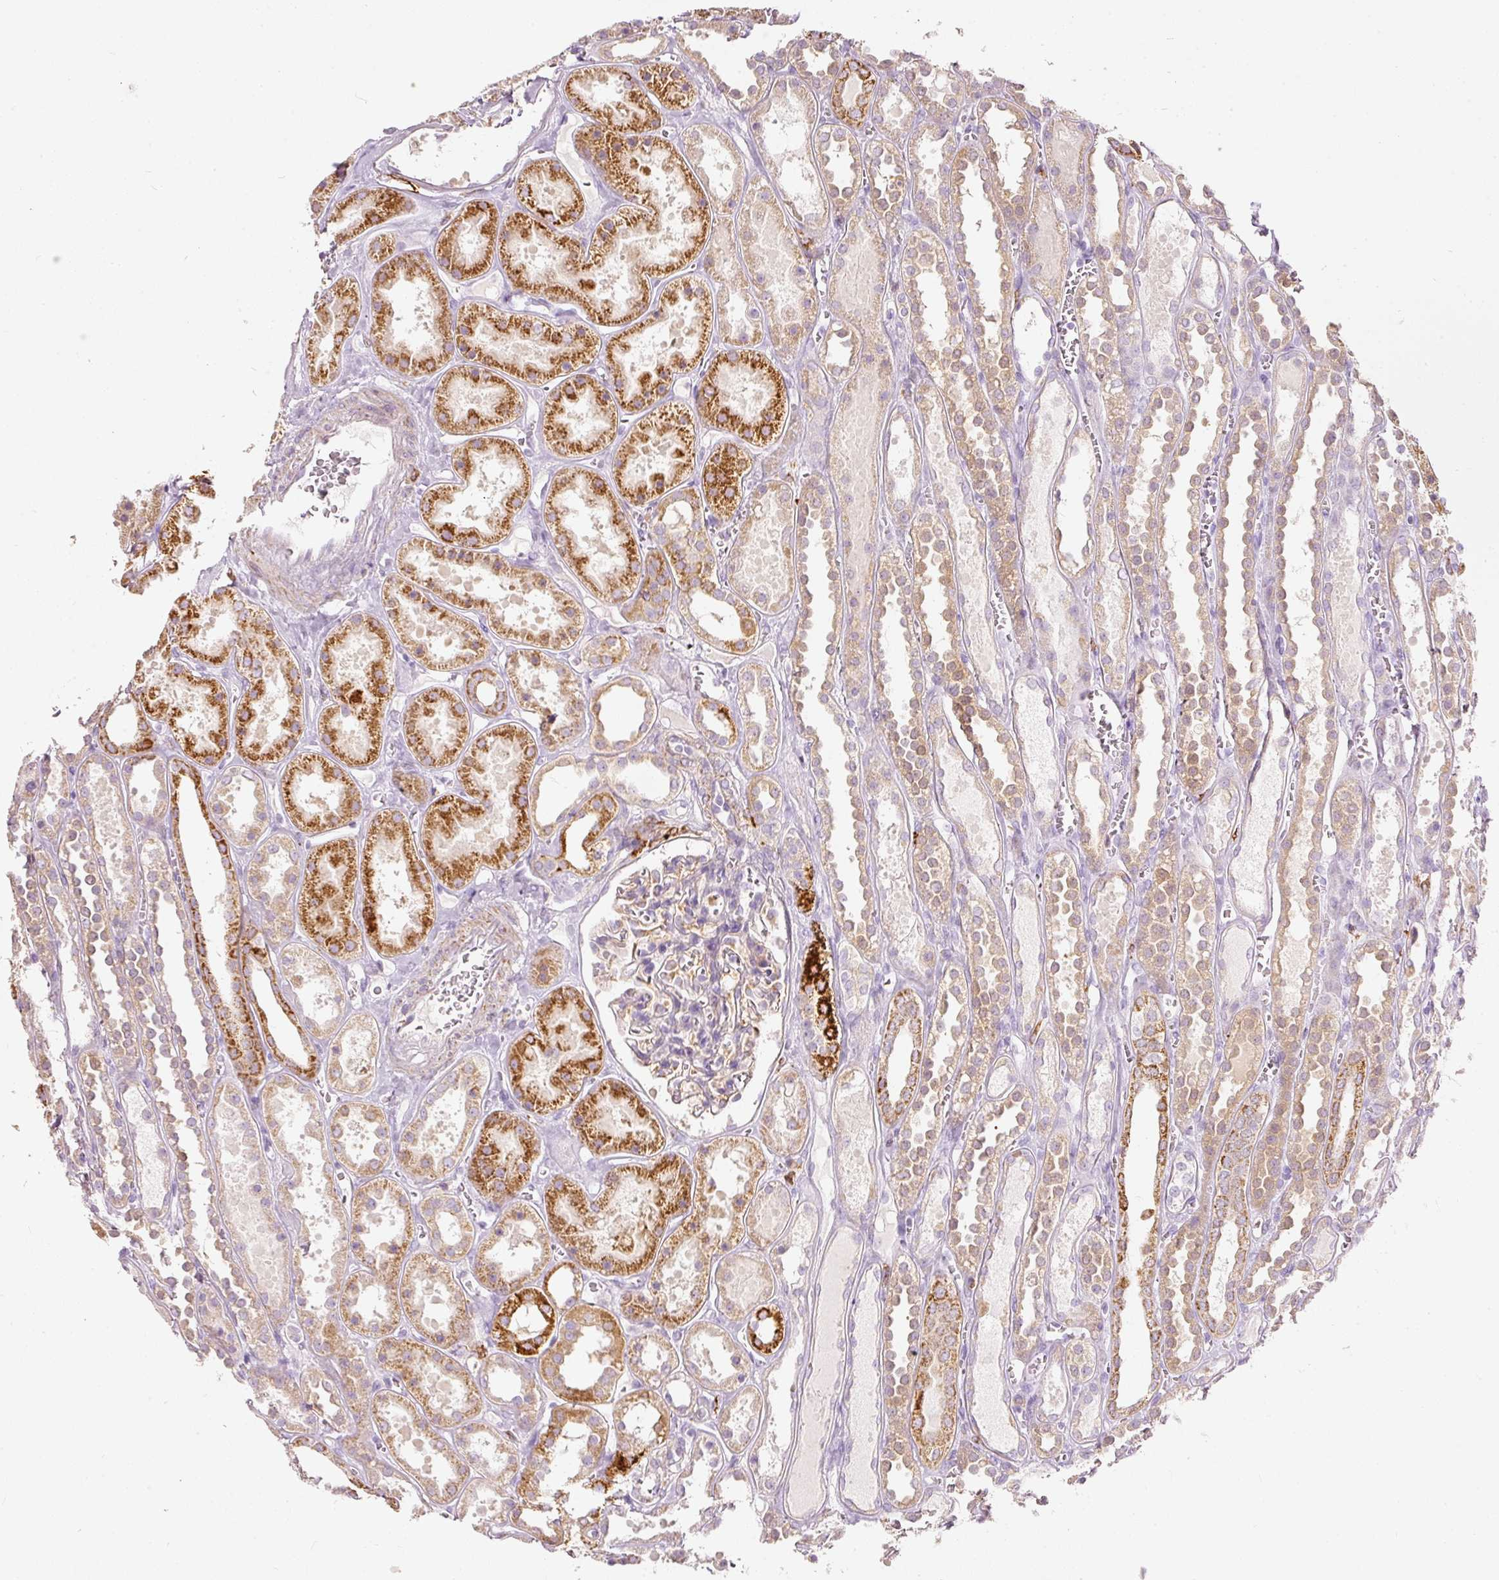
{"staining": {"intensity": "weak", "quantity": "<25%", "location": "cytoplasmic/membranous"}, "tissue": "kidney", "cell_type": "Cells in glomeruli", "image_type": "normal", "snomed": [{"axis": "morphology", "description": "Normal tissue, NOS"}, {"axis": "topography", "description": "Kidney"}], "caption": "Immunohistochemistry histopathology image of normal kidney: kidney stained with DAB (3,3'-diaminobenzidine) reveals no significant protein staining in cells in glomeruli.", "gene": "MTHFD2", "patient": {"sex": "female", "age": 41}}